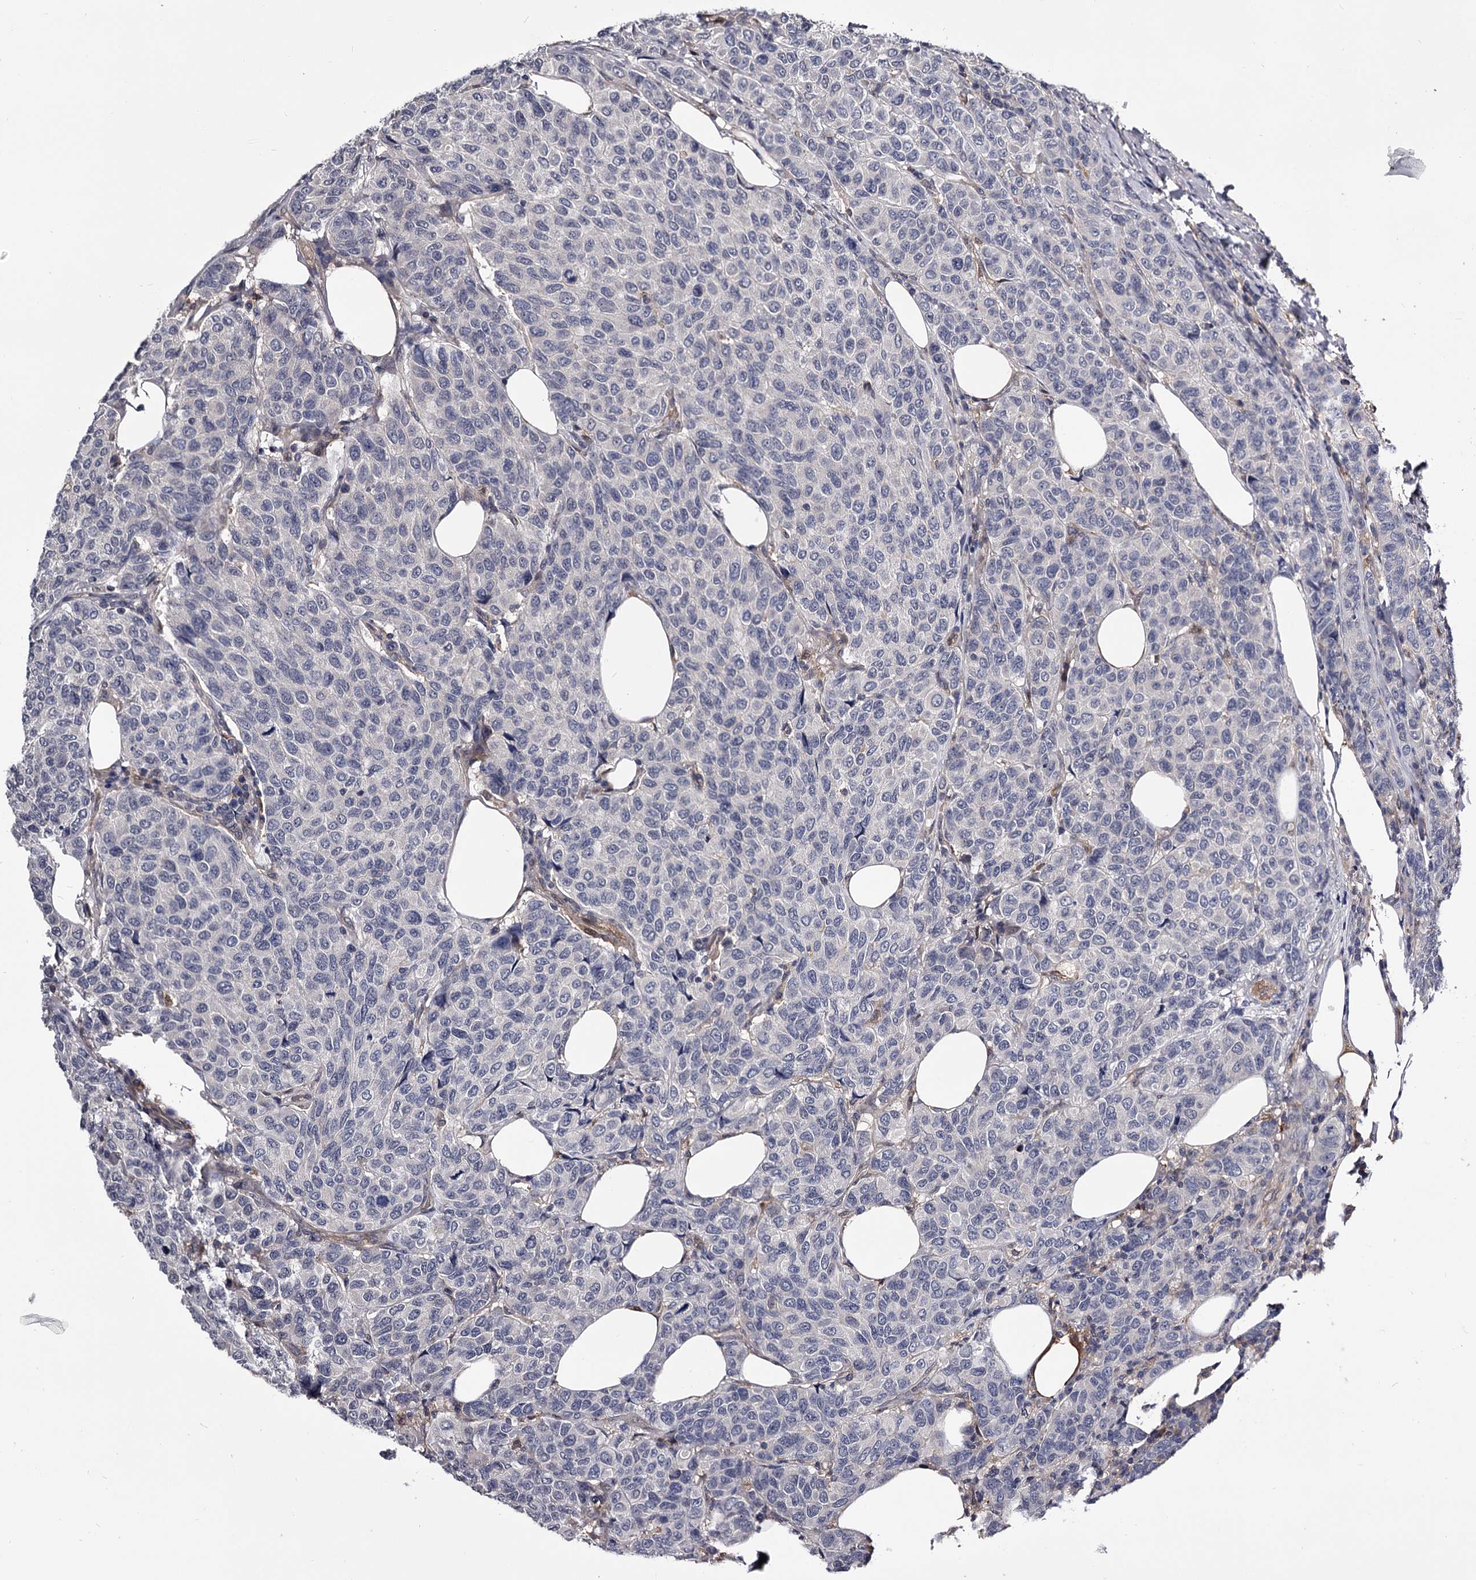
{"staining": {"intensity": "negative", "quantity": "none", "location": "none"}, "tissue": "breast cancer", "cell_type": "Tumor cells", "image_type": "cancer", "snomed": [{"axis": "morphology", "description": "Duct carcinoma"}, {"axis": "topography", "description": "Breast"}], "caption": "This is a micrograph of IHC staining of breast intraductal carcinoma, which shows no staining in tumor cells.", "gene": "GSTO1", "patient": {"sex": "female", "age": 55}}